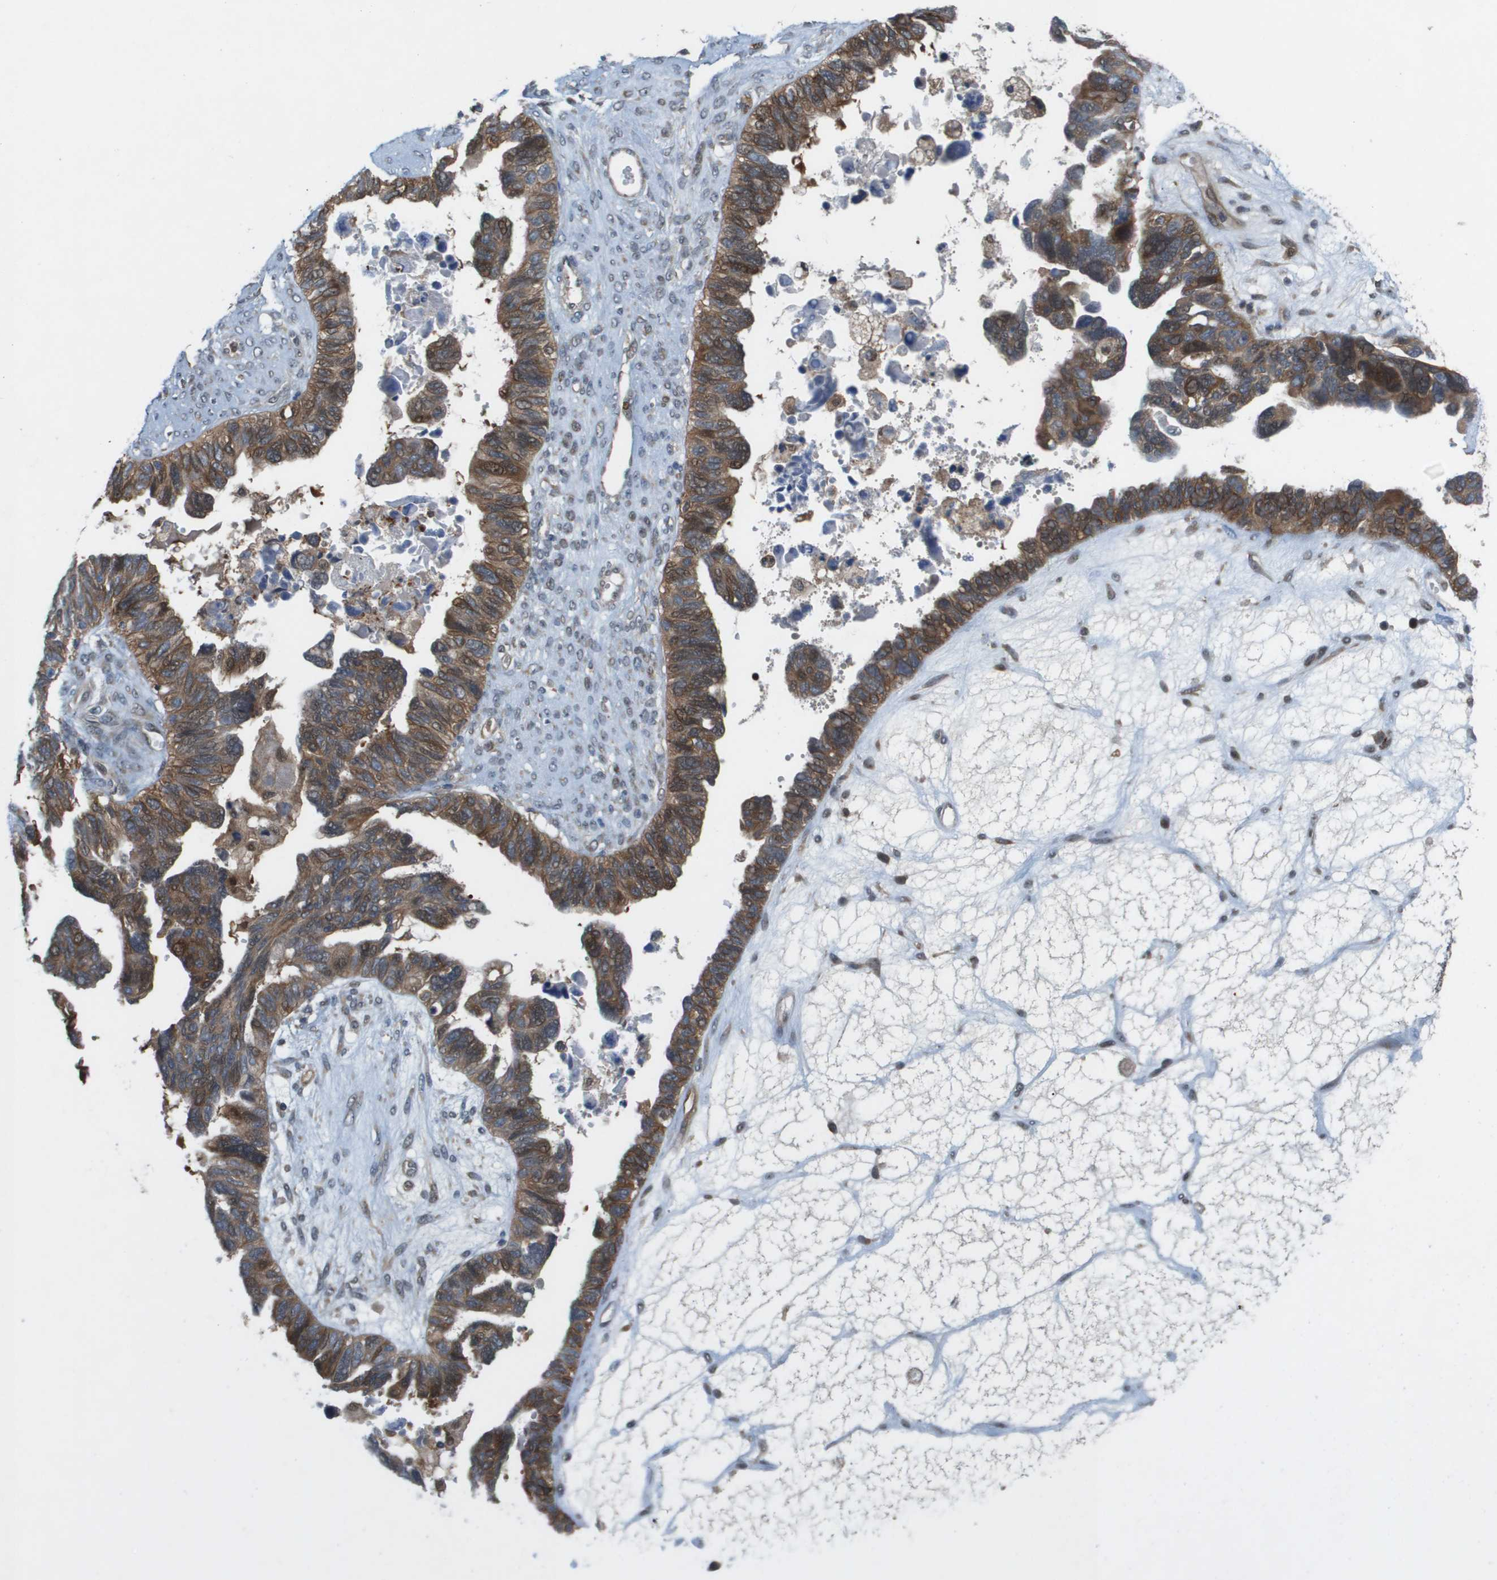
{"staining": {"intensity": "moderate", "quantity": ">75%", "location": "cytoplasmic/membranous"}, "tissue": "ovarian cancer", "cell_type": "Tumor cells", "image_type": "cancer", "snomed": [{"axis": "morphology", "description": "Cystadenocarcinoma, serous, NOS"}, {"axis": "topography", "description": "Ovary"}], "caption": "Immunohistochemistry (IHC) (DAB) staining of human serous cystadenocarcinoma (ovarian) exhibits moderate cytoplasmic/membranous protein expression in approximately >75% of tumor cells.", "gene": "PALD1", "patient": {"sex": "female", "age": 79}}